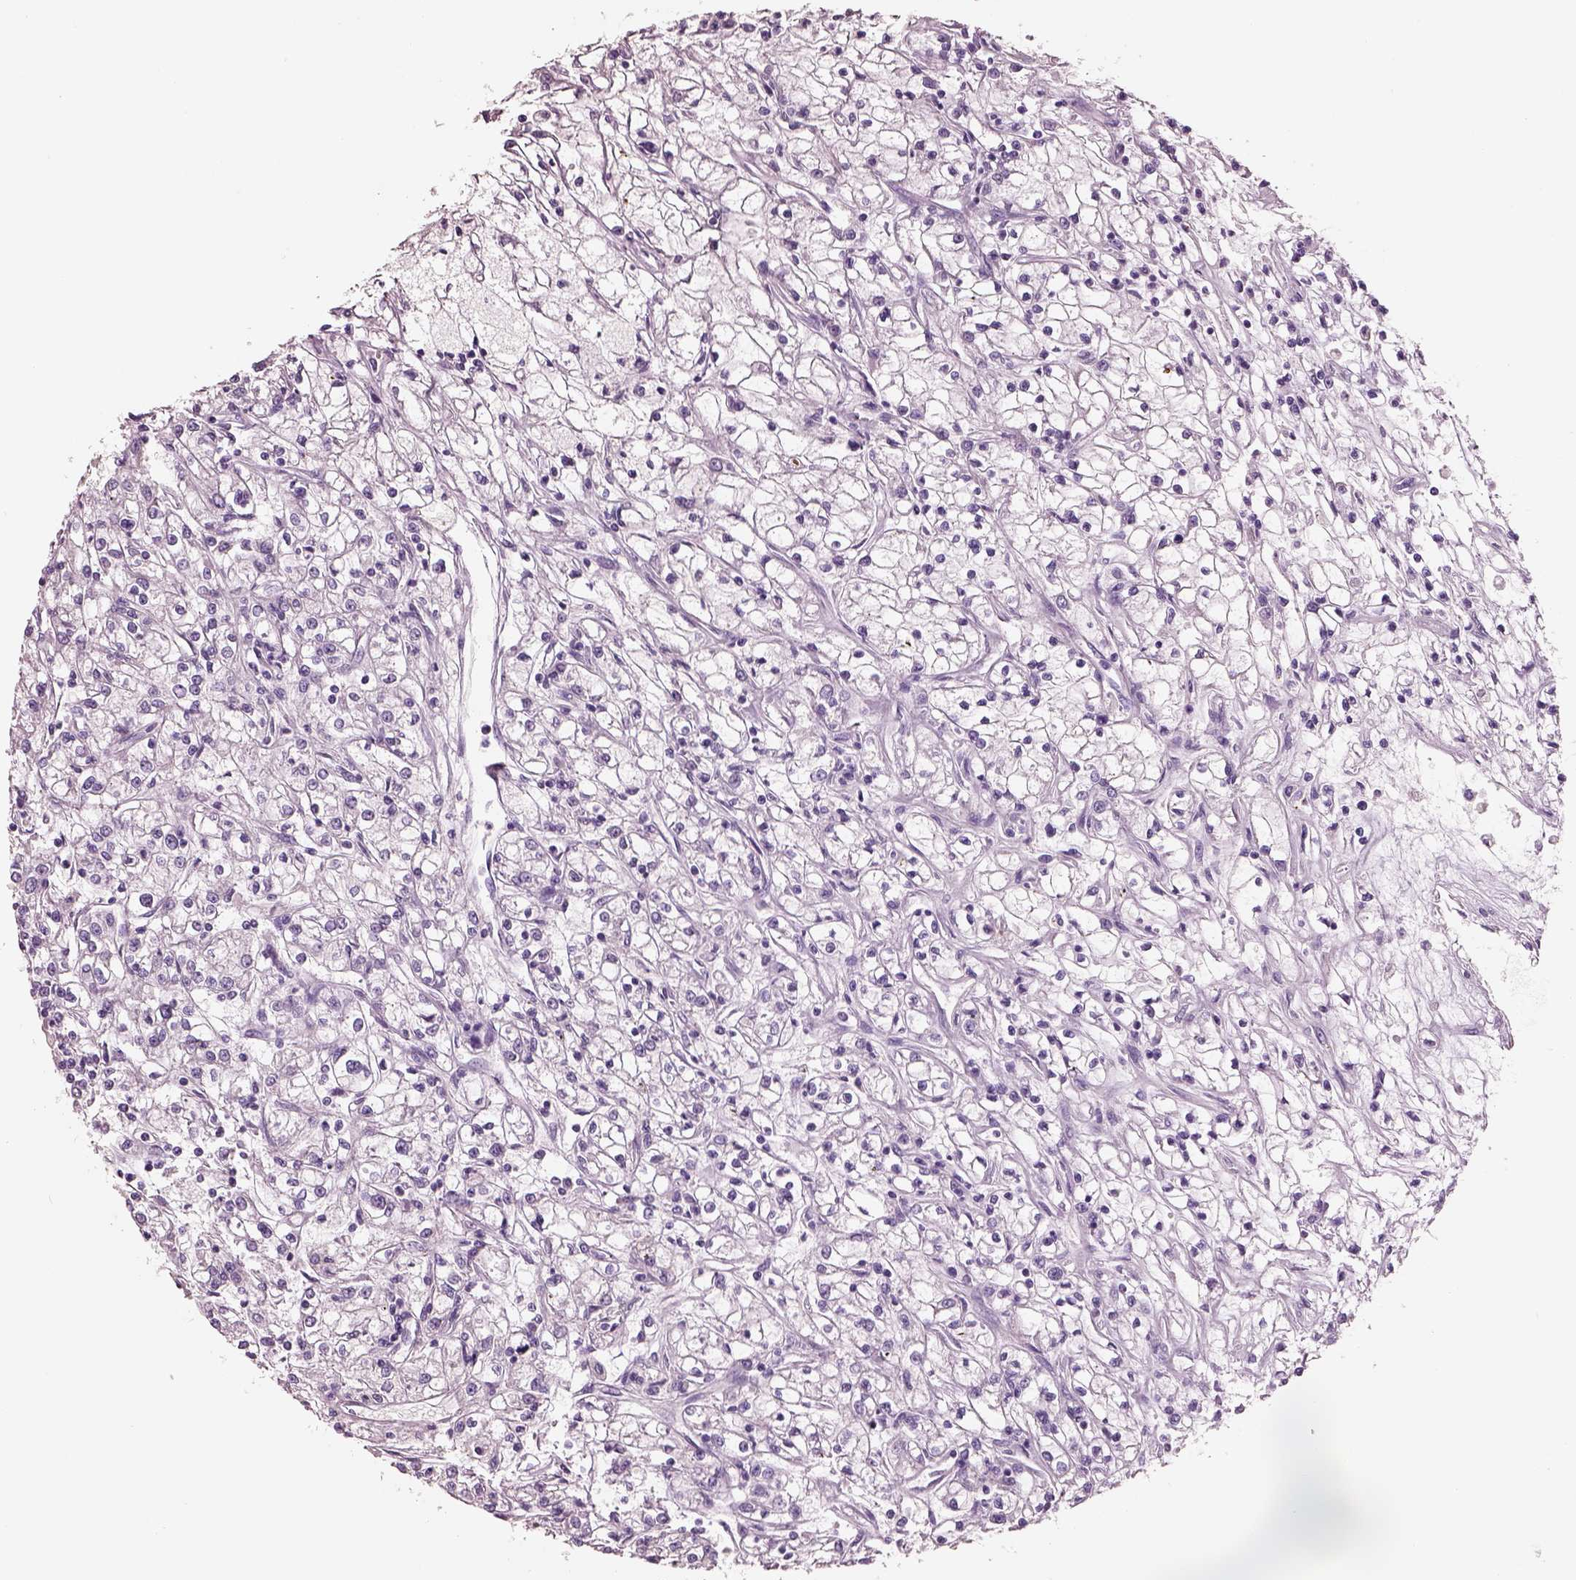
{"staining": {"intensity": "negative", "quantity": "none", "location": "none"}, "tissue": "renal cancer", "cell_type": "Tumor cells", "image_type": "cancer", "snomed": [{"axis": "morphology", "description": "Adenocarcinoma, NOS"}, {"axis": "topography", "description": "Kidney"}], "caption": "This is an immunohistochemistry micrograph of human renal cancer (adenocarcinoma). There is no staining in tumor cells.", "gene": "ELSPBP1", "patient": {"sex": "female", "age": 59}}